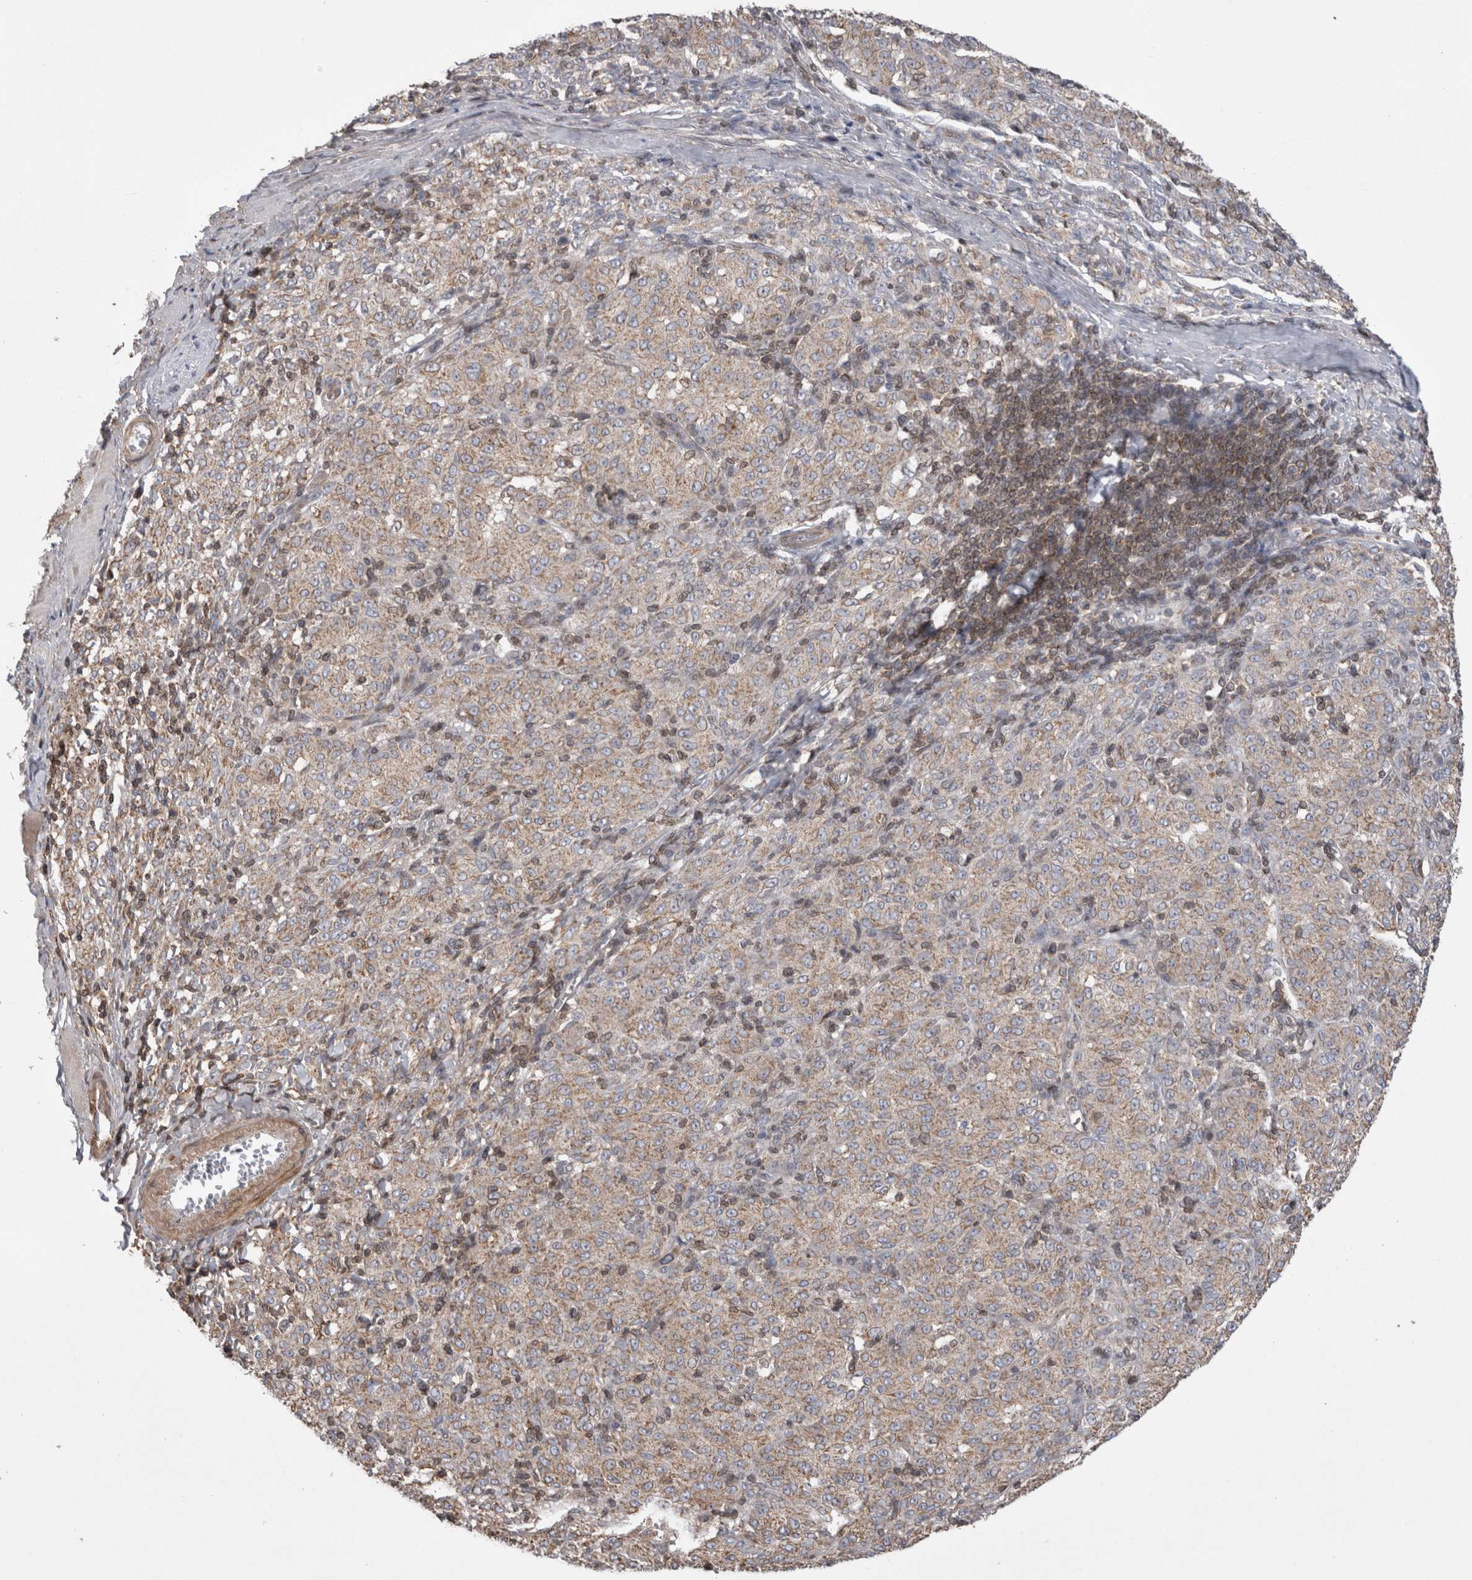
{"staining": {"intensity": "weak", "quantity": "<25%", "location": "cytoplasmic/membranous"}, "tissue": "melanoma", "cell_type": "Tumor cells", "image_type": "cancer", "snomed": [{"axis": "morphology", "description": "Malignant melanoma, NOS"}, {"axis": "topography", "description": "Skin"}], "caption": "The photomicrograph shows no significant expression in tumor cells of malignant melanoma.", "gene": "DARS2", "patient": {"sex": "female", "age": 72}}